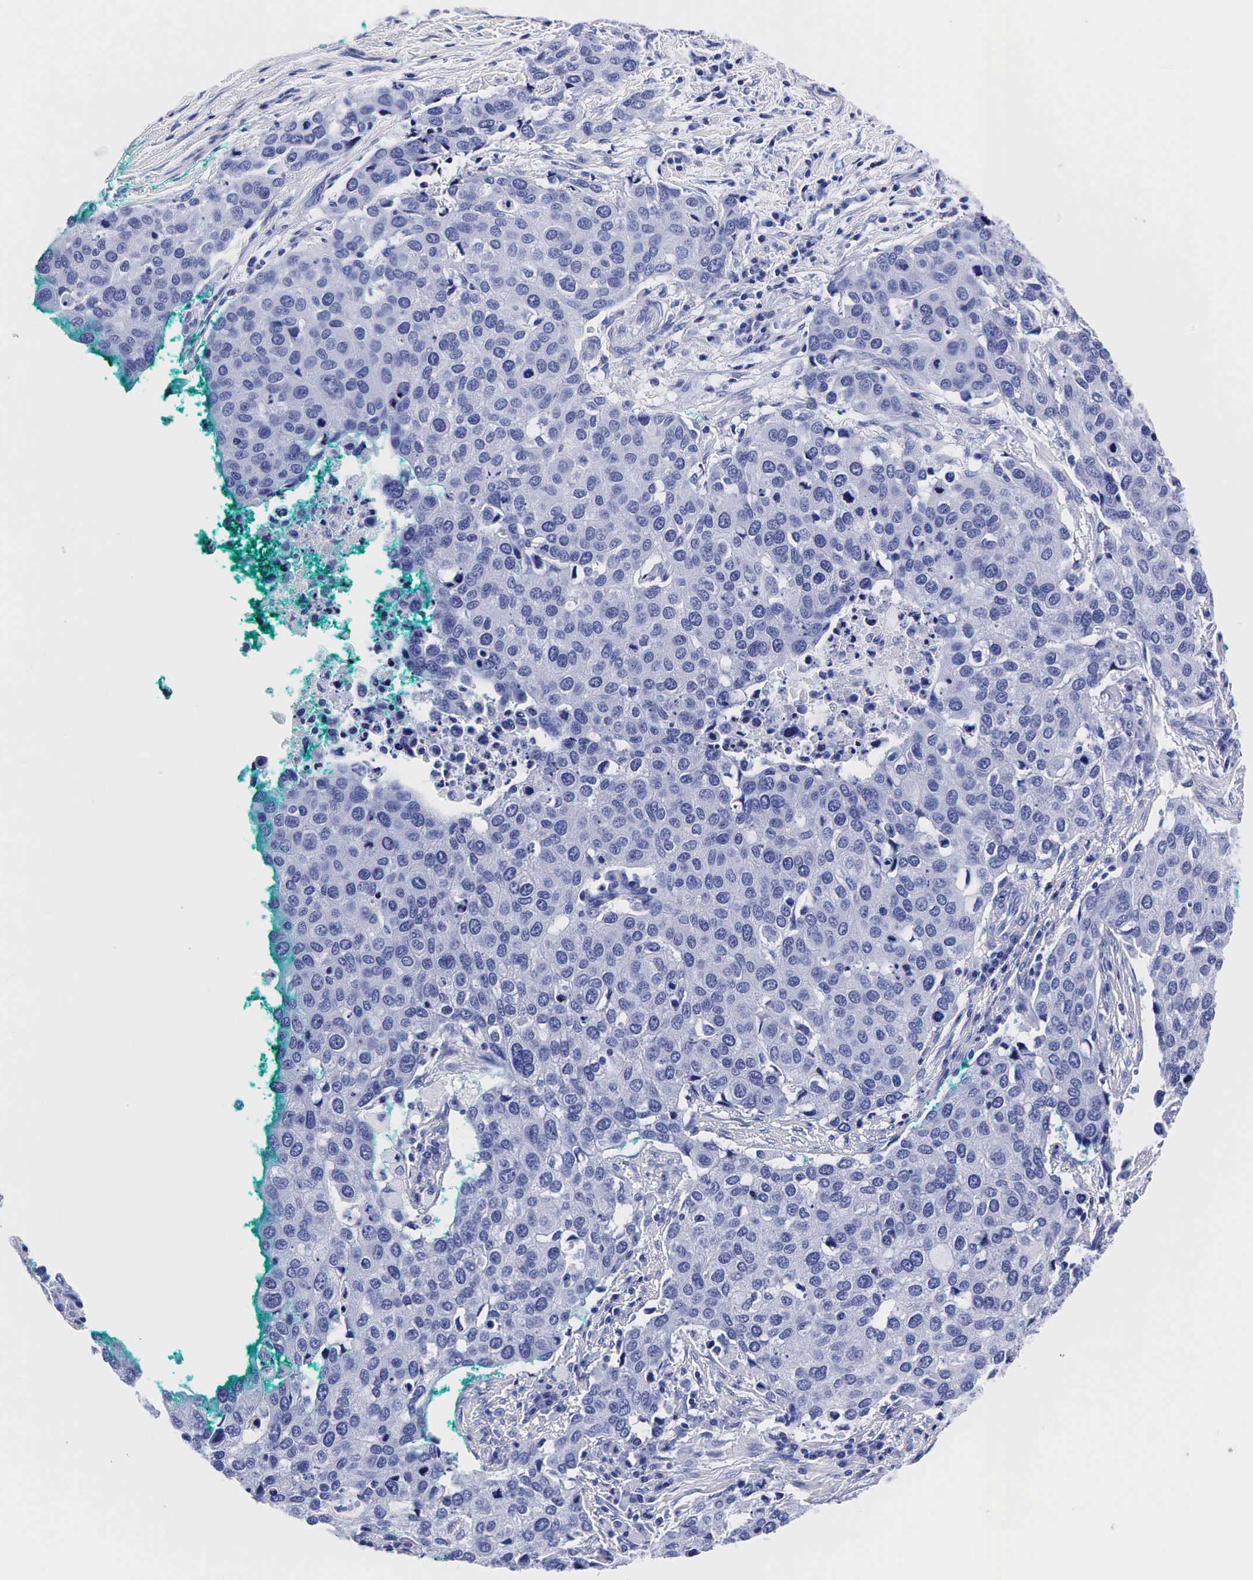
{"staining": {"intensity": "negative", "quantity": "none", "location": "none"}, "tissue": "cervical cancer", "cell_type": "Tumor cells", "image_type": "cancer", "snomed": [{"axis": "morphology", "description": "Squamous cell carcinoma, NOS"}, {"axis": "topography", "description": "Cervix"}], "caption": "Immunohistochemical staining of human squamous cell carcinoma (cervical) shows no significant staining in tumor cells.", "gene": "TG", "patient": {"sex": "female", "age": 54}}